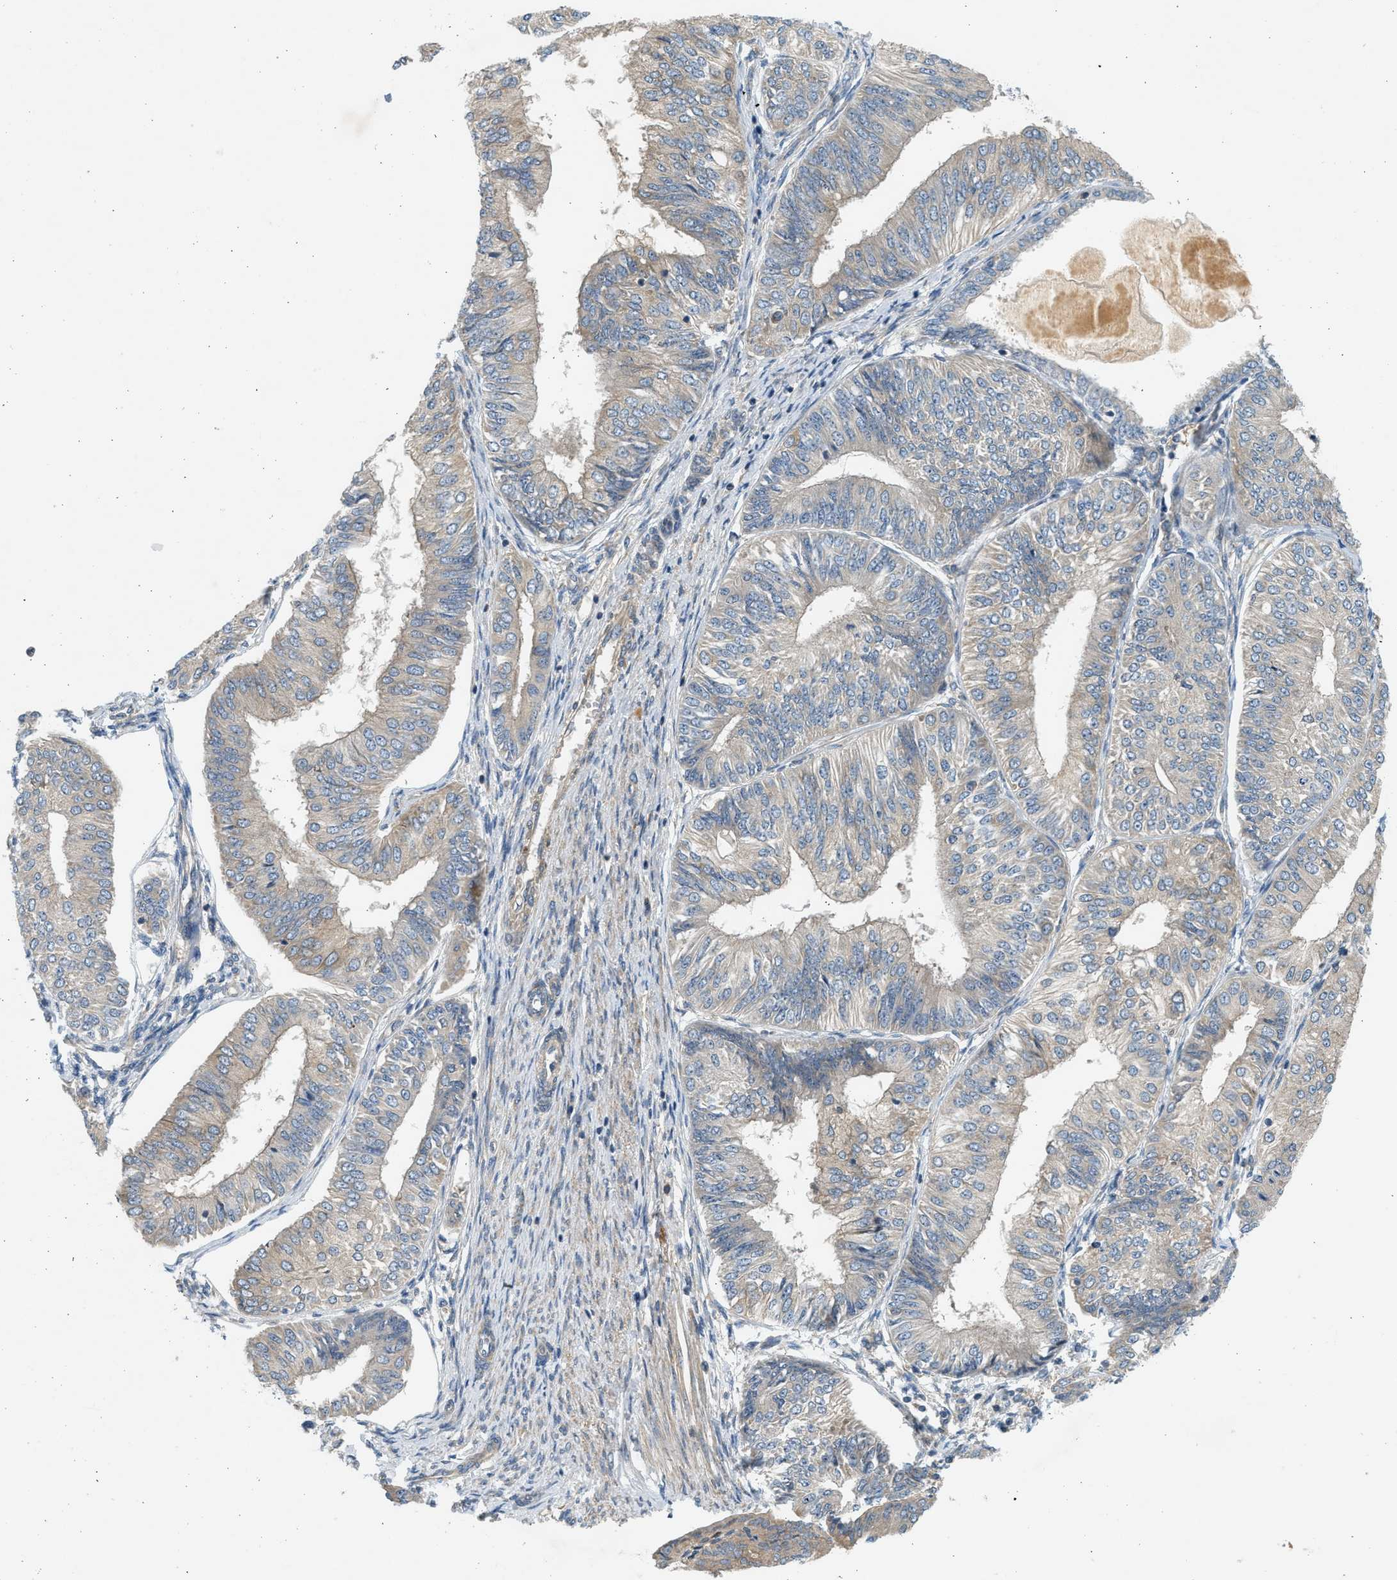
{"staining": {"intensity": "weak", "quantity": "25%-75%", "location": "cytoplasmic/membranous"}, "tissue": "endometrial cancer", "cell_type": "Tumor cells", "image_type": "cancer", "snomed": [{"axis": "morphology", "description": "Adenocarcinoma, NOS"}, {"axis": "topography", "description": "Endometrium"}], "caption": "The micrograph displays staining of endometrial cancer, revealing weak cytoplasmic/membranous protein expression (brown color) within tumor cells.", "gene": "KDELR2", "patient": {"sex": "female", "age": 58}}